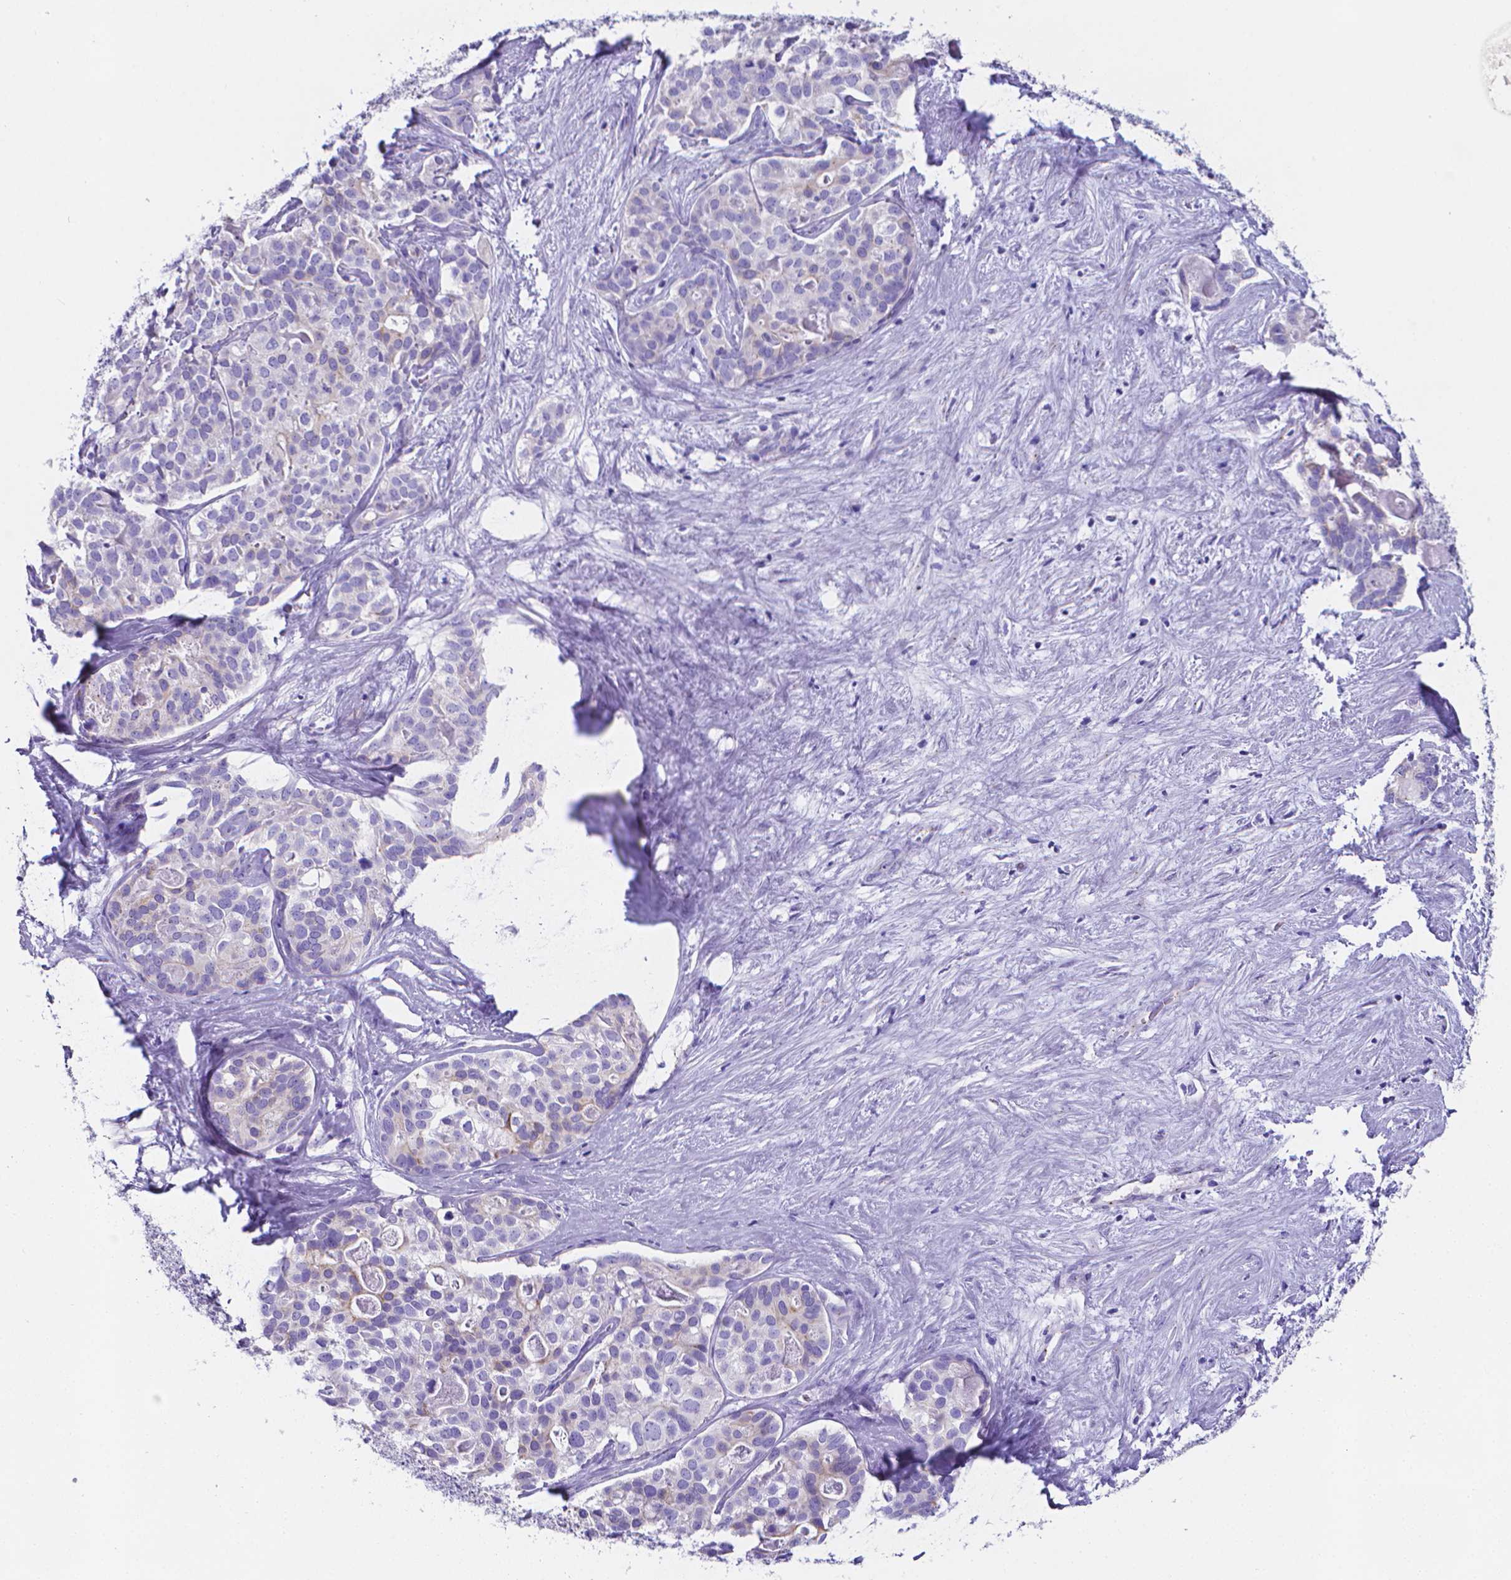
{"staining": {"intensity": "negative", "quantity": "none", "location": "none"}, "tissue": "liver cancer", "cell_type": "Tumor cells", "image_type": "cancer", "snomed": [{"axis": "morphology", "description": "Cholangiocarcinoma"}, {"axis": "topography", "description": "Liver"}], "caption": "Liver cancer (cholangiocarcinoma) was stained to show a protein in brown. There is no significant positivity in tumor cells.", "gene": "LRRC73", "patient": {"sex": "male", "age": 56}}